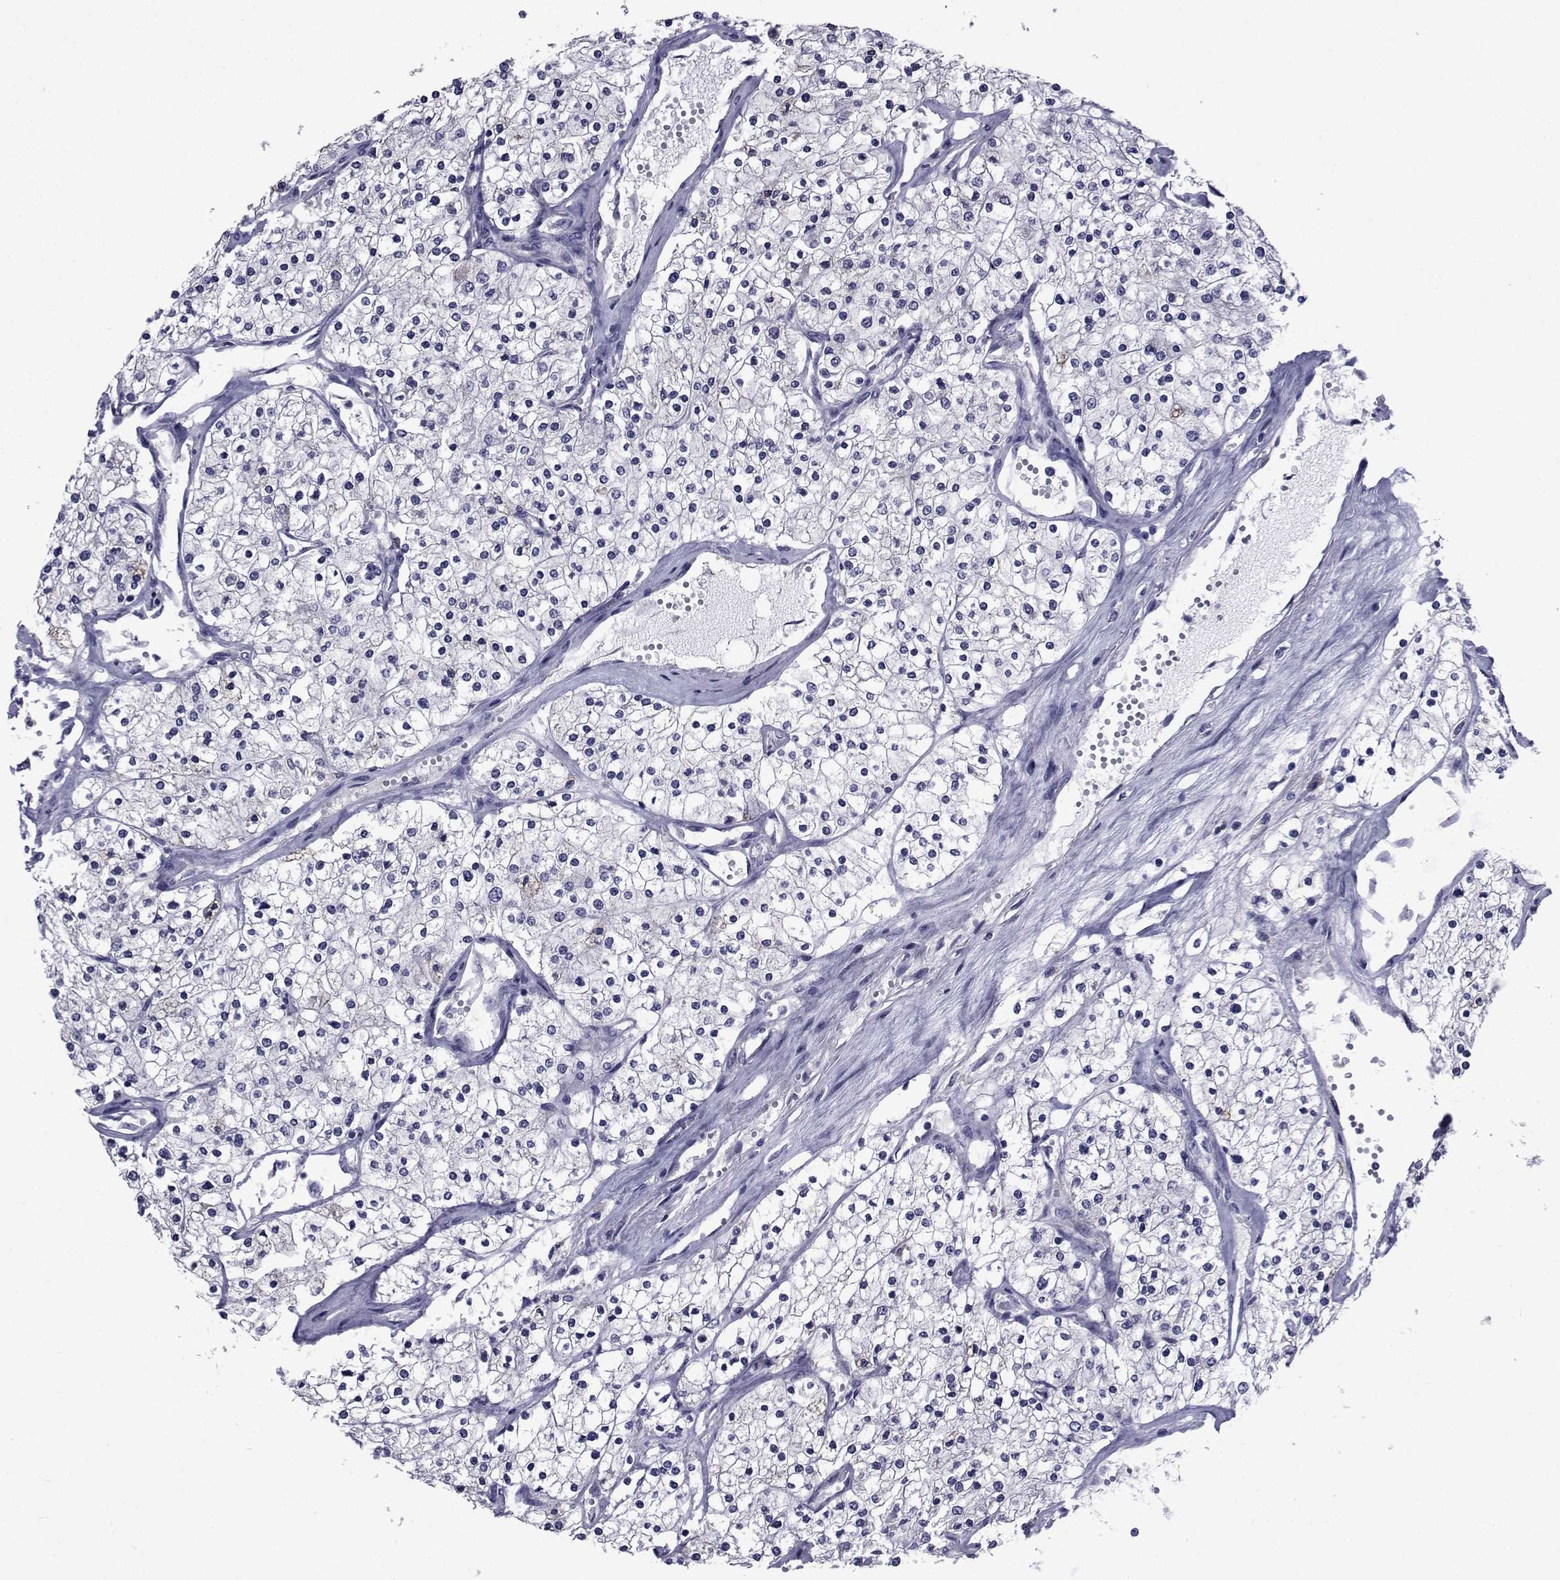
{"staining": {"intensity": "negative", "quantity": "none", "location": "none"}, "tissue": "renal cancer", "cell_type": "Tumor cells", "image_type": "cancer", "snomed": [{"axis": "morphology", "description": "Adenocarcinoma, NOS"}, {"axis": "topography", "description": "Kidney"}], "caption": "Renal adenocarcinoma was stained to show a protein in brown. There is no significant staining in tumor cells. (DAB IHC, high magnification).", "gene": "SEMA5B", "patient": {"sex": "male", "age": 80}}